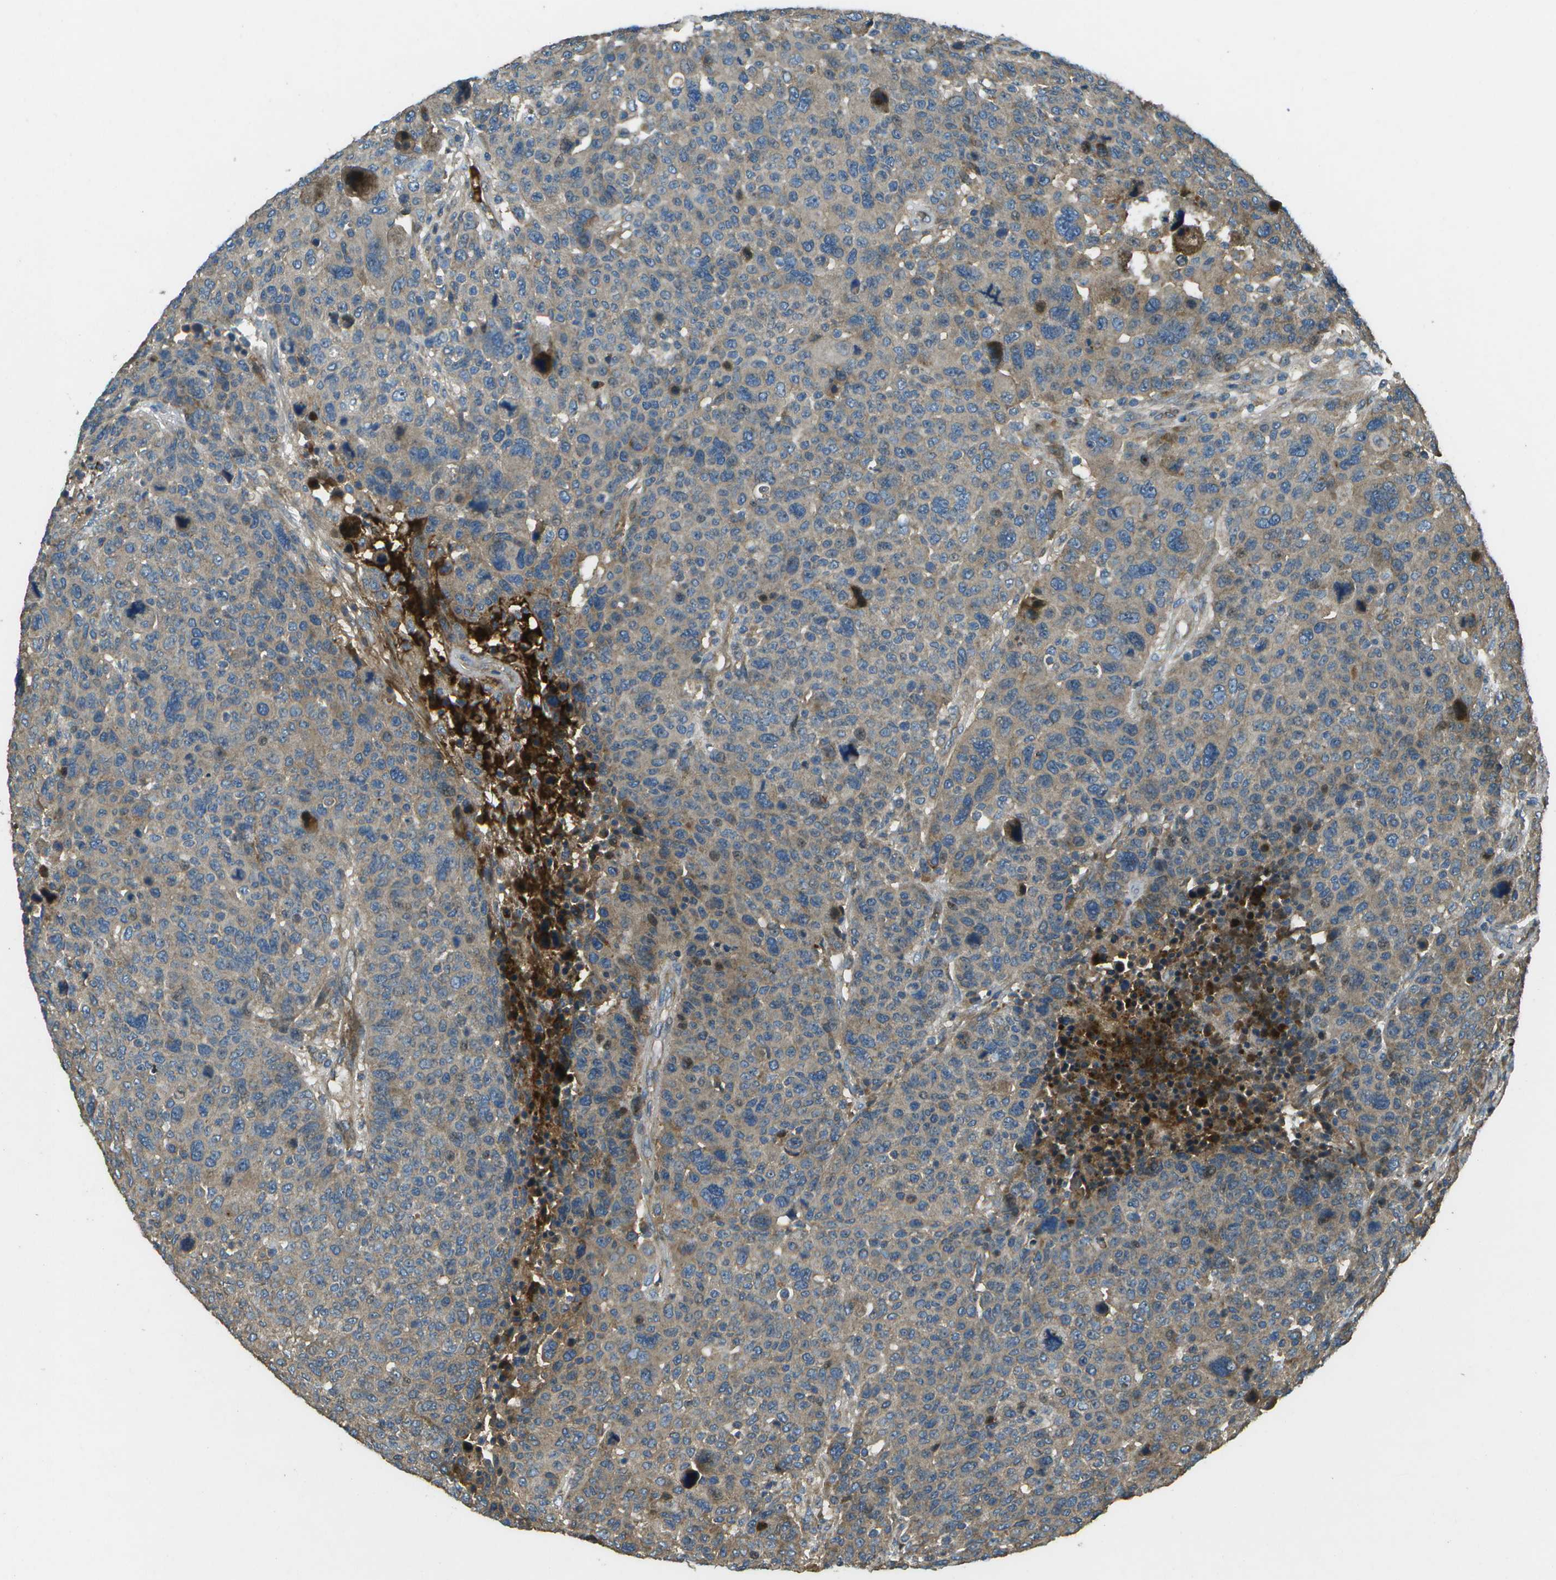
{"staining": {"intensity": "weak", "quantity": ">75%", "location": "cytoplasmic/membranous"}, "tissue": "breast cancer", "cell_type": "Tumor cells", "image_type": "cancer", "snomed": [{"axis": "morphology", "description": "Duct carcinoma"}, {"axis": "topography", "description": "Breast"}], "caption": "Breast infiltrating ductal carcinoma stained with DAB (3,3'-diaminobenzidine) IHC demonstrates low levels of weak cytoplasmic/membranous positivity in approximately >75% of tumor cells.", "gene": "PXYLP1", "patient": {"sex": "female", "age": 37}}